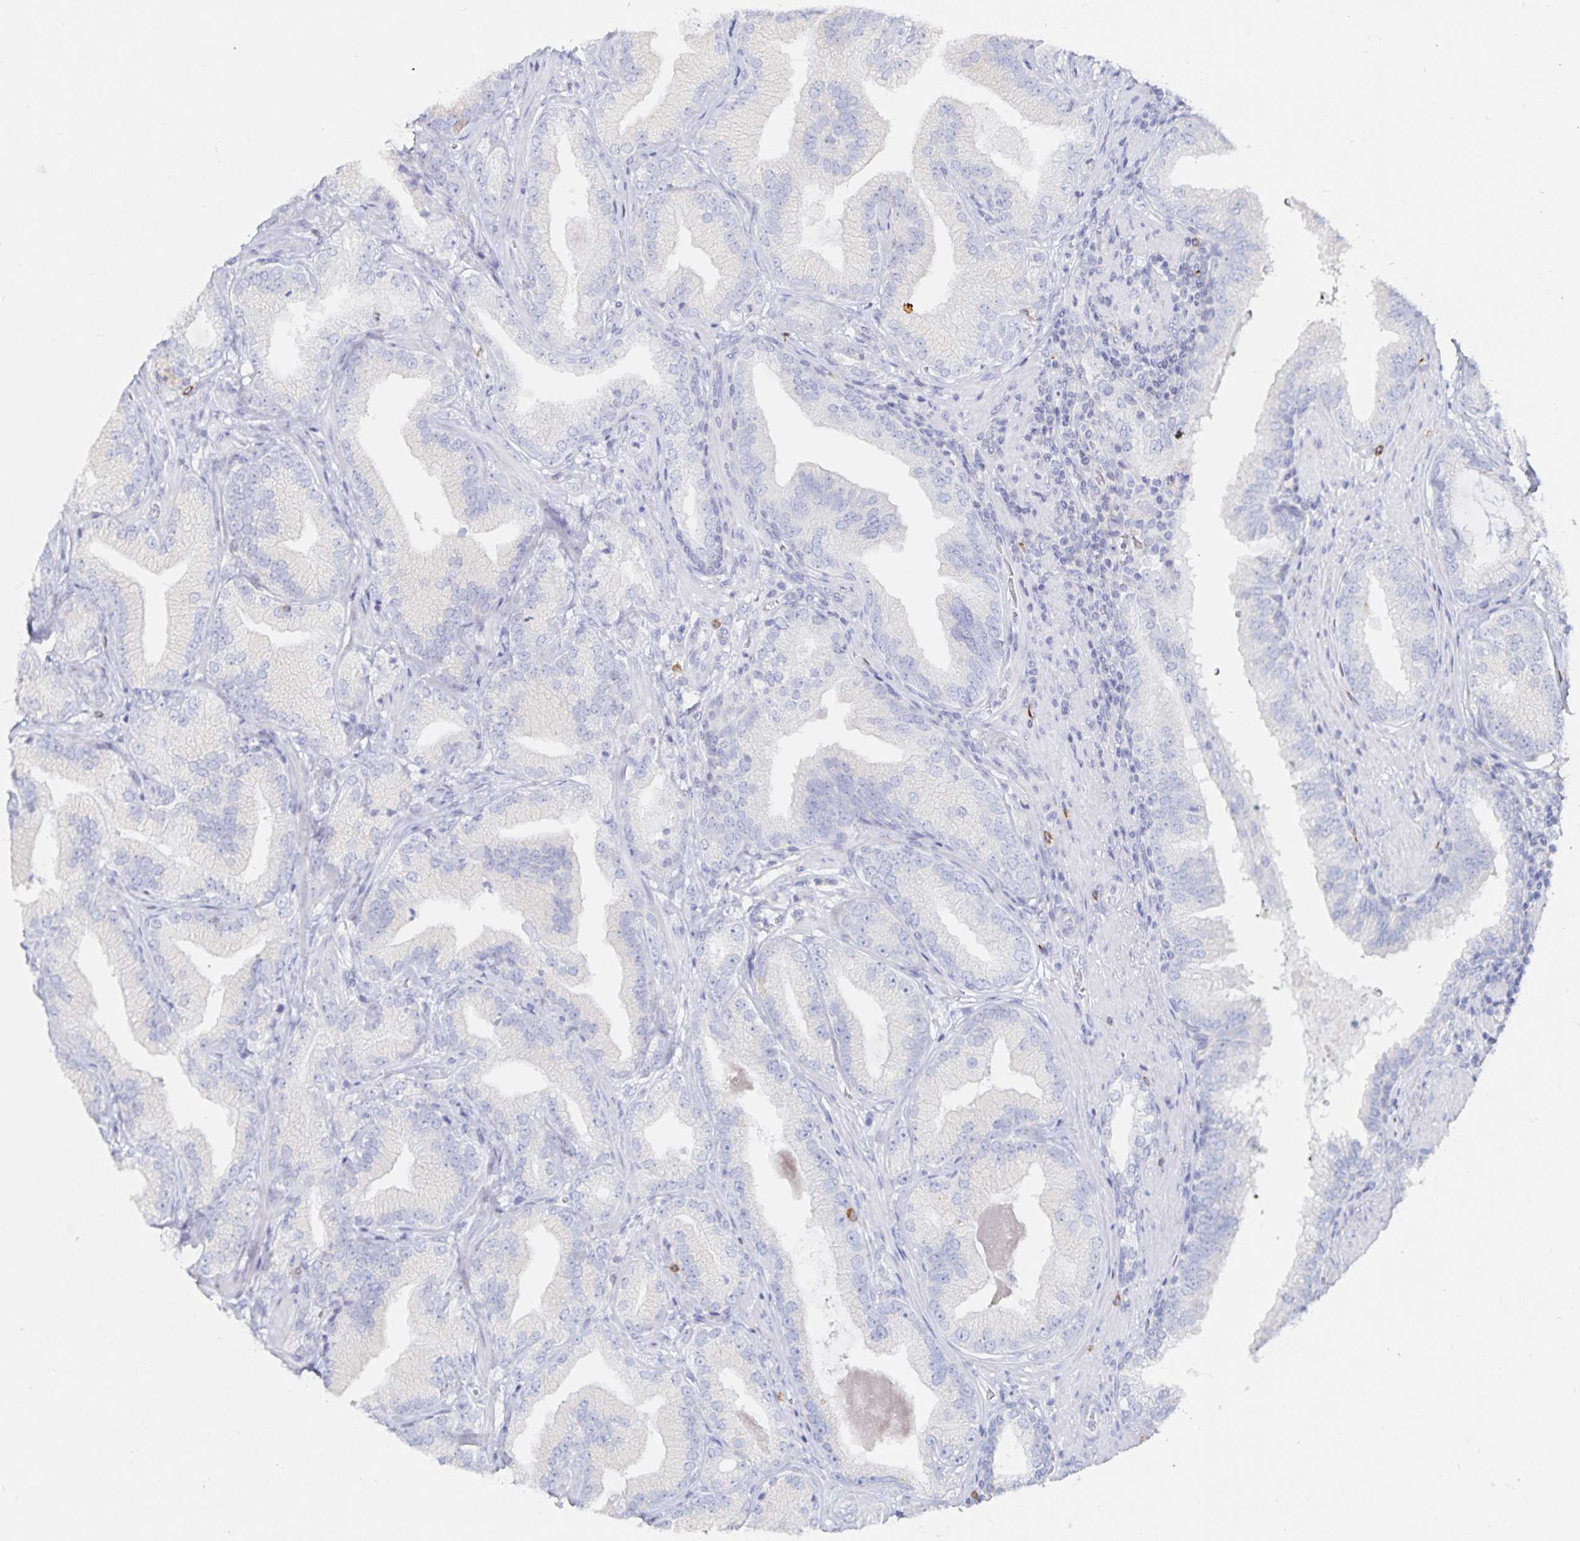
{"staining": {"intensity": "negative", "quantity": "none", "location": "none"}, "tissue": "prostate cancer", "cell_type": "Tumor cells", "image_type": "cancer", "snomed": [{"axis": "morphology", "description": "Adenocarcinoma, Low grade"}, {"axis": "topography", "description": "Prostate"}], "caption": "Immunohistochemistry (IHC) image of neoplastic tissue: prostate cancer (adenocarcinoma (low-grade)) stained with DAB (3,3'-diaminobenzidine) exhibits no significant protein expression in tumor cells. (Brightfield microscopy of DAB (3,3'-diaminobenzidine) immunohistochemistry at high magnification).", "gene": "TNIP1", "patient": {"sex": "male", "age": 62}}